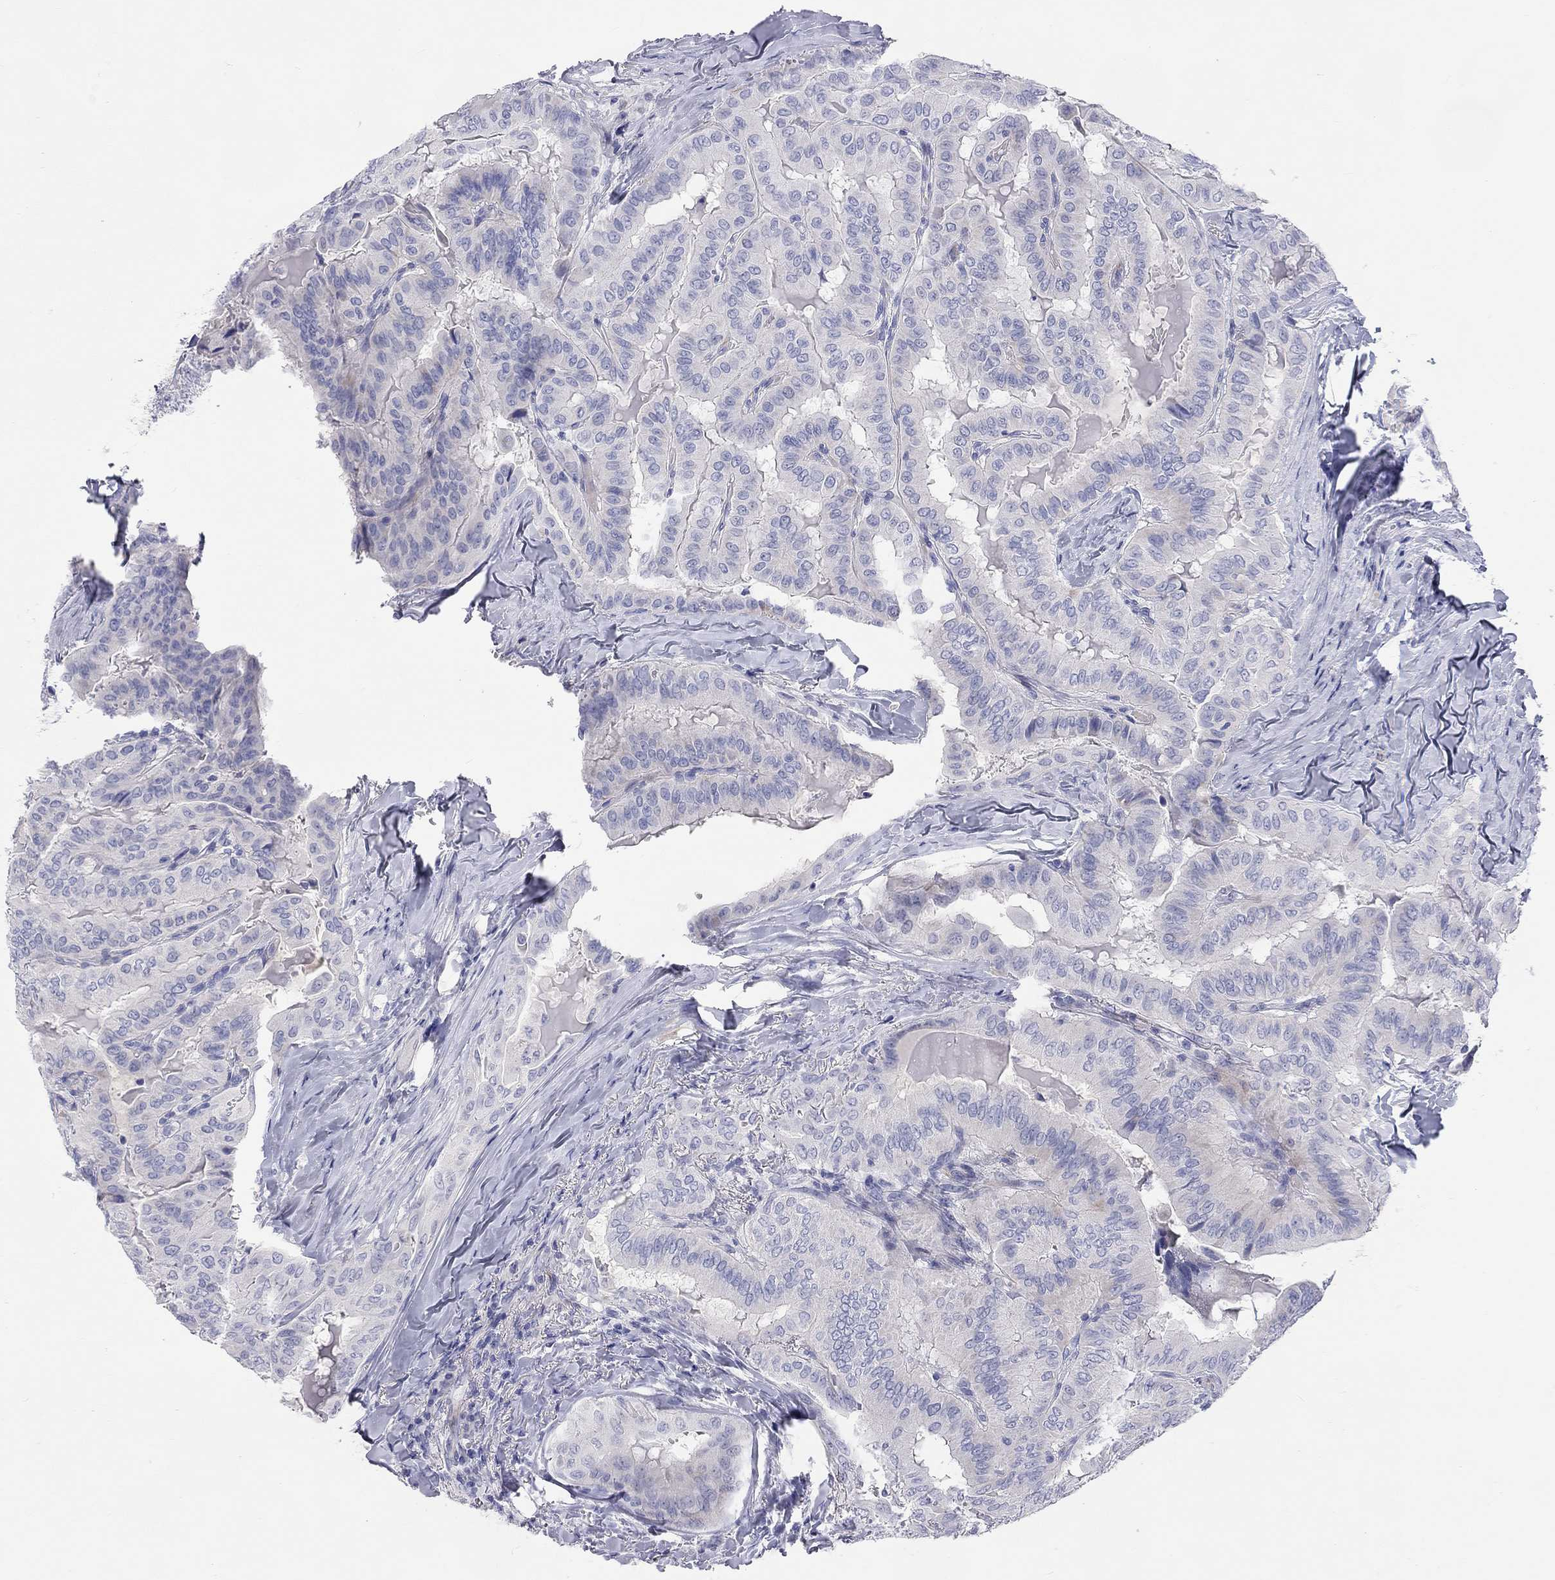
{"staining": {"intensity": "negative", "quantity": "none", "location": "none"}, "tissue": "thyroid cancer", "cell_type": "Tumor cells", "image_type": "cancer", "snomed": [{"axis": "morphology", "description": "Papillary adenocarcinoma, NOS"}, {"axis": "topography", "description": "Thyroid gland"}], "caption": "Immunohistochemistry (IHC) photomicrograph of human thyroid papillary adenocarcinoma stained for a protein (brown), which demonstrates no expression in tumor cells. (Stains: DAB (3,3'-diaminobenzidine) IHC with hematoxylin counter stain, Microscopy: brightfield microscopy at high magnification).", "gene": "PCDHGC5", "patient": {"sex": "female", "age": 68}}